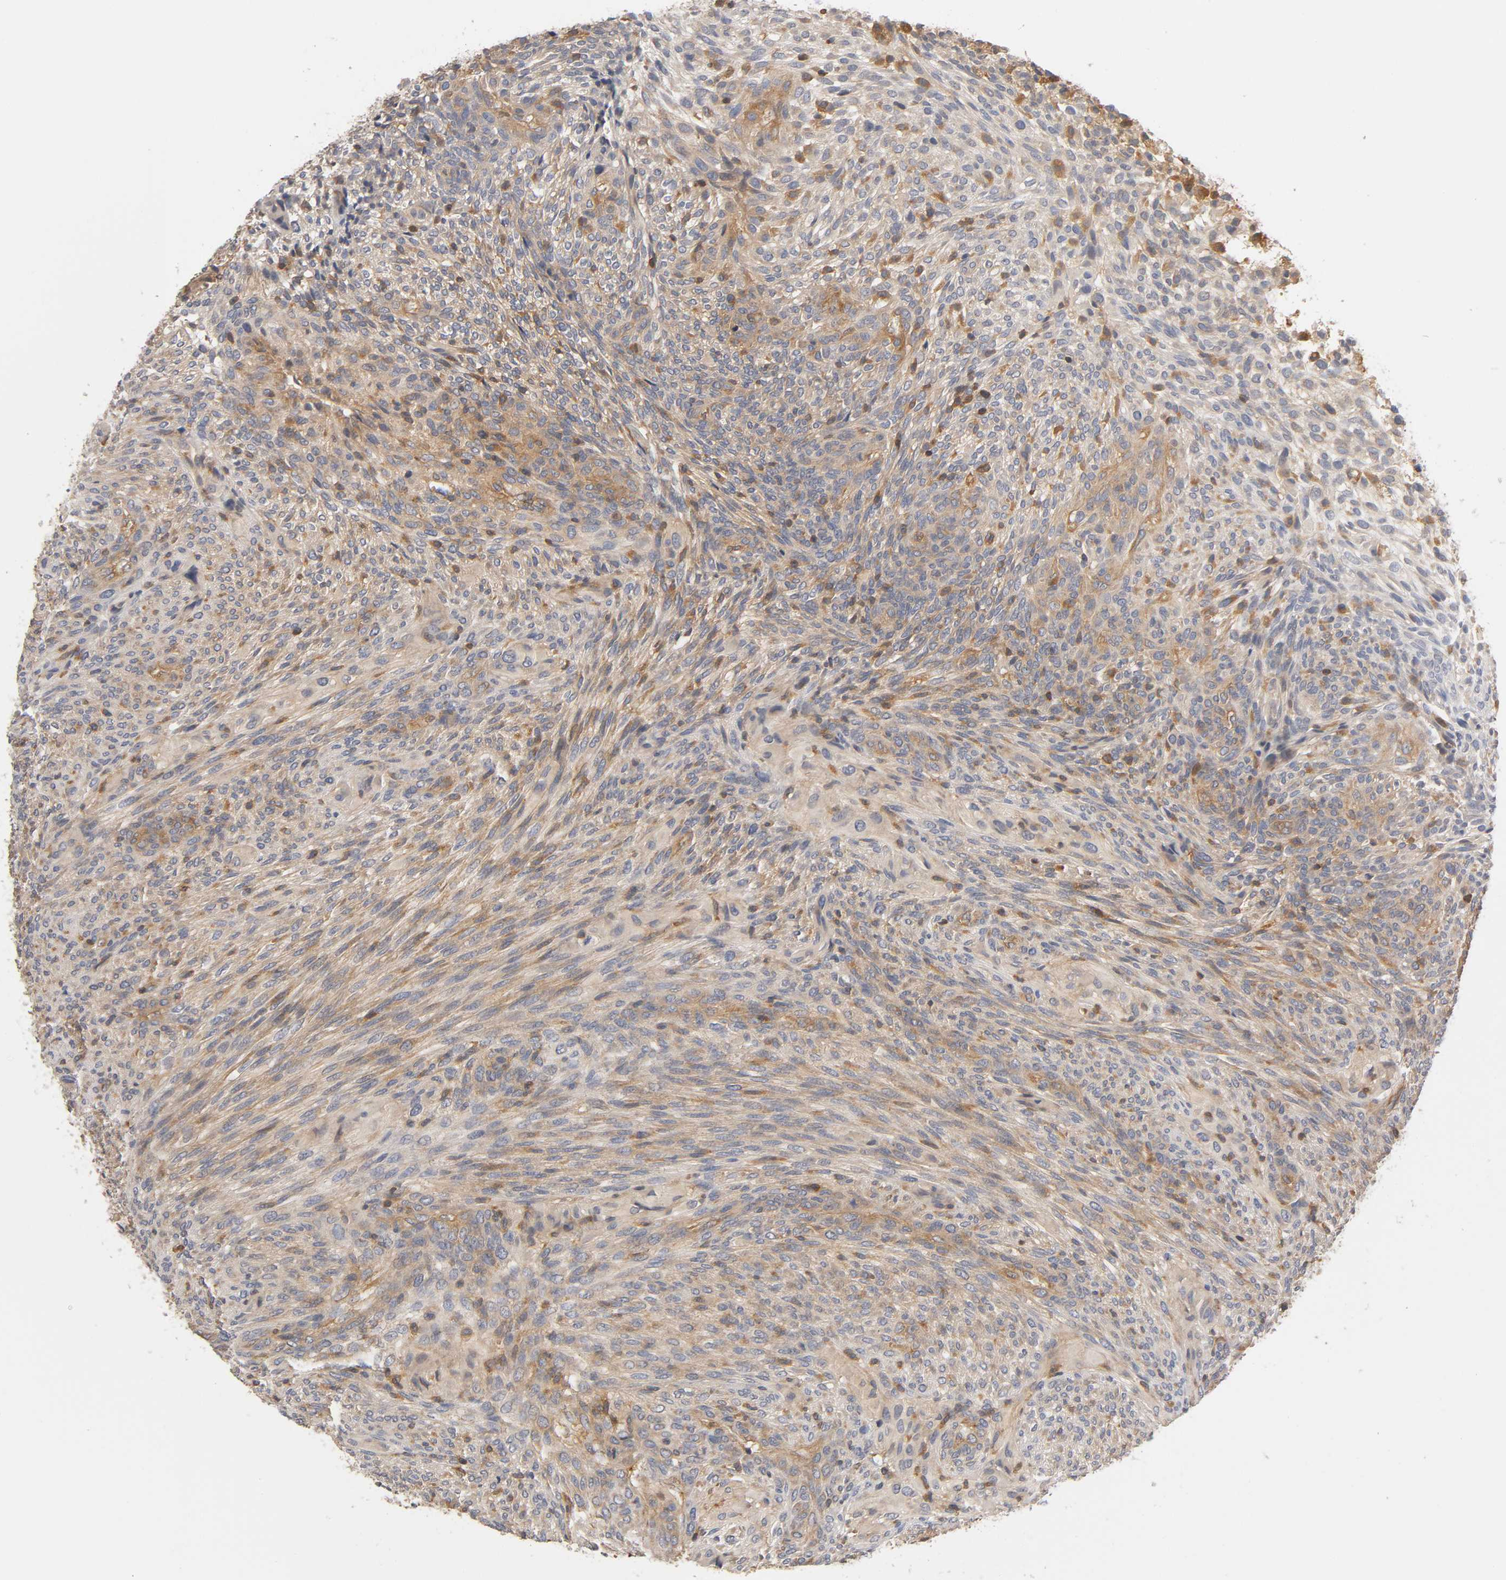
{"staining": {"intensity": "moderate", "quantity": ">75%", "location": "cytoplasmic/membranous"}, "tissue": "glioma", "cell_type": "Tumor cells", "image_type": "cancer", "snomed": [{"axis": "morphology", "description": "Glioma, malignant, High grade"}, {"axis": "topography", "description": "Cerebral cortex"}], "caption": "Glioma tissue demonstrates moderate cytoplasmic/membranous positivity in approximately >75% of tumor cells, visualized by immunohistochemistry.", "gene": "ACTR2", "patient": {"sex": "female", "age": 55}}